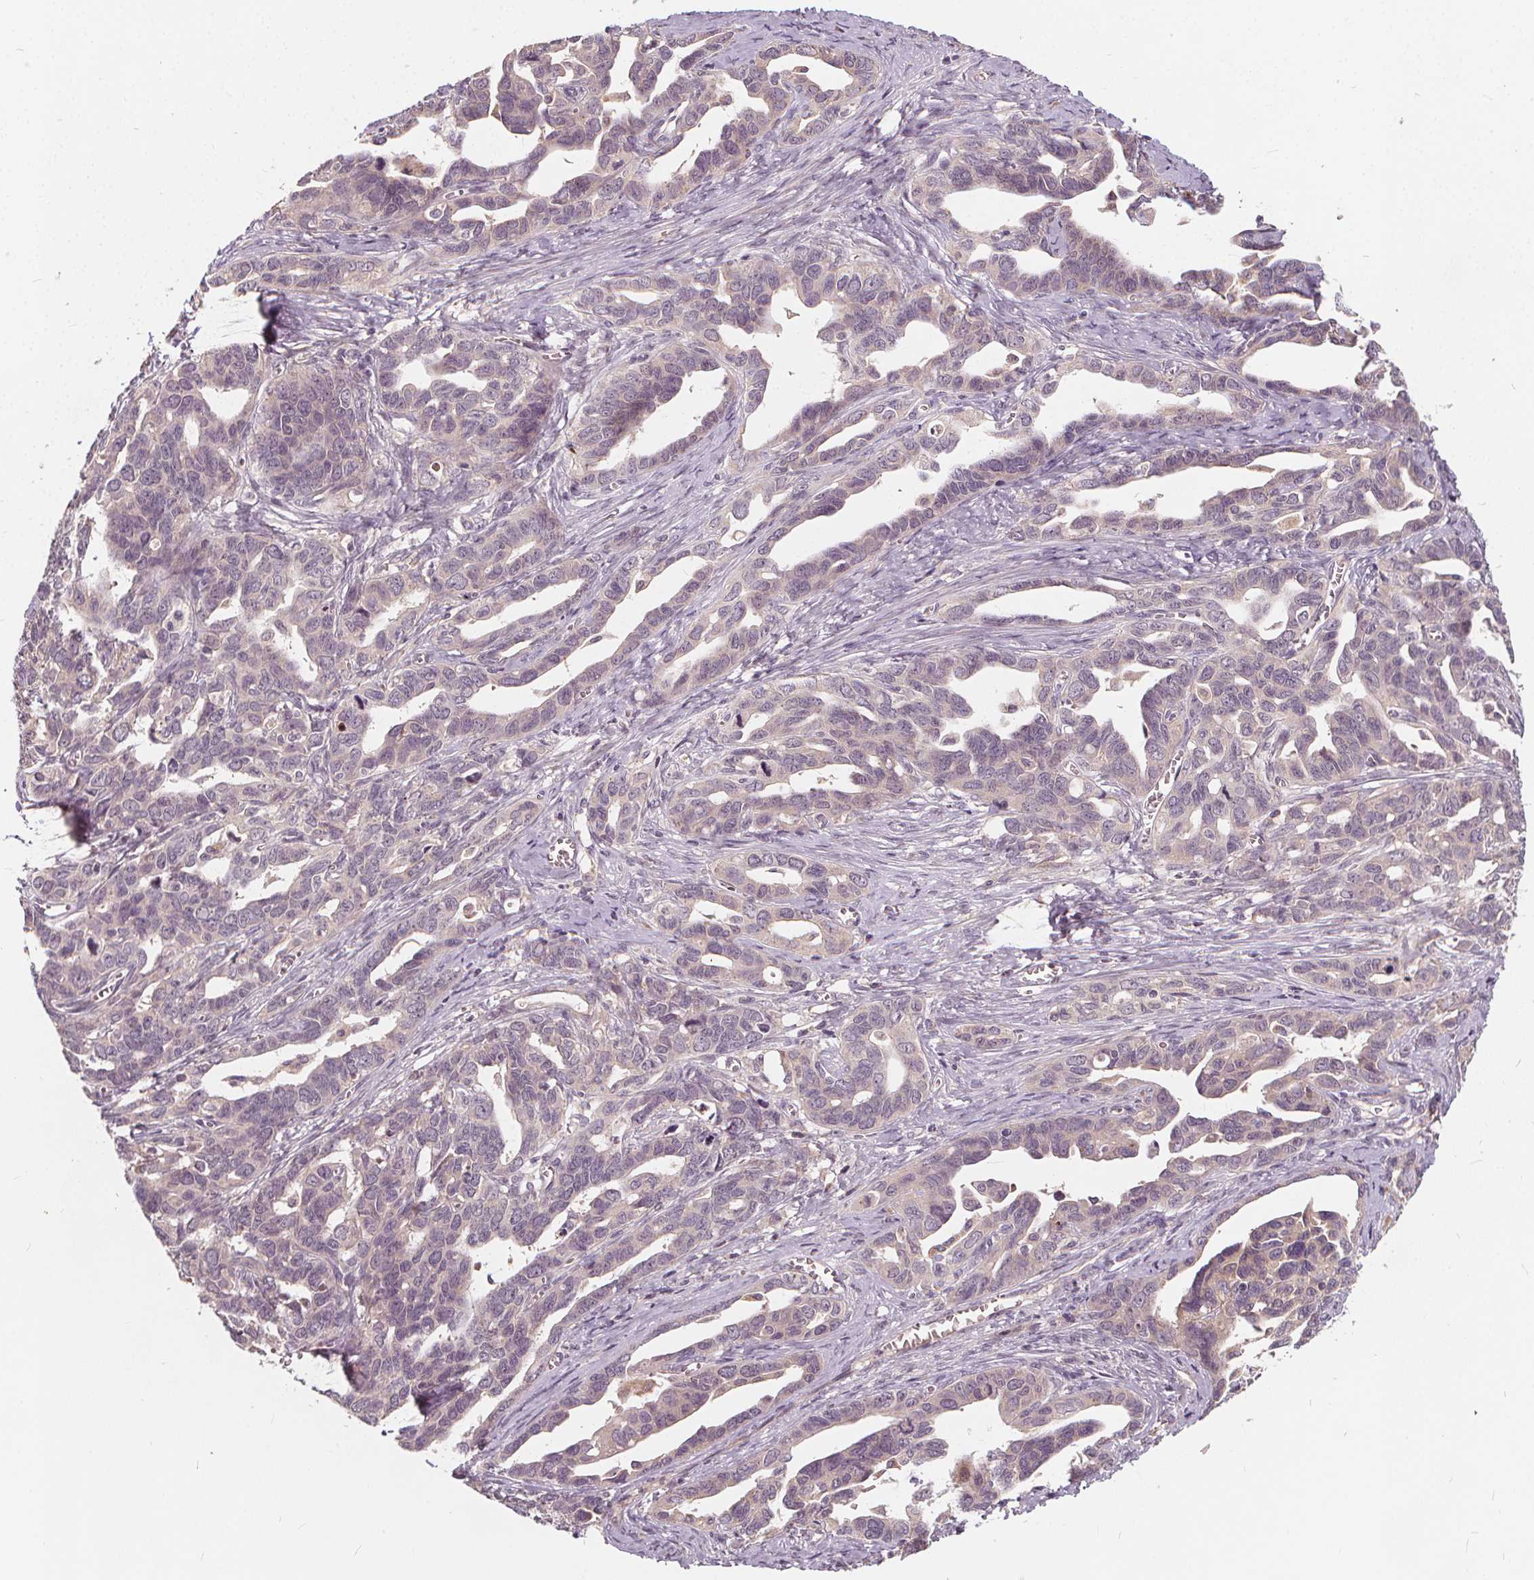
{"staining": {"intensity": "negative", "quantity": "none", "location": "none"}, "tissue": "ovarian cancer", "cell_type": "Tumor cells", "image_type": "cancer", "snomed": [{"axis": "morphology", "description": "Cystadenocarcinoma, serous, NOS"}, {"axis": "topography", "description": "Ovary"}], "caption": "Ovarian cancer (serous cystadenocarcinoma) was stained to show a protein in brown. There is no significant staining in tumor cells.", "gene": "IPO13", "patient": {"sex": "female", "age": 69}}